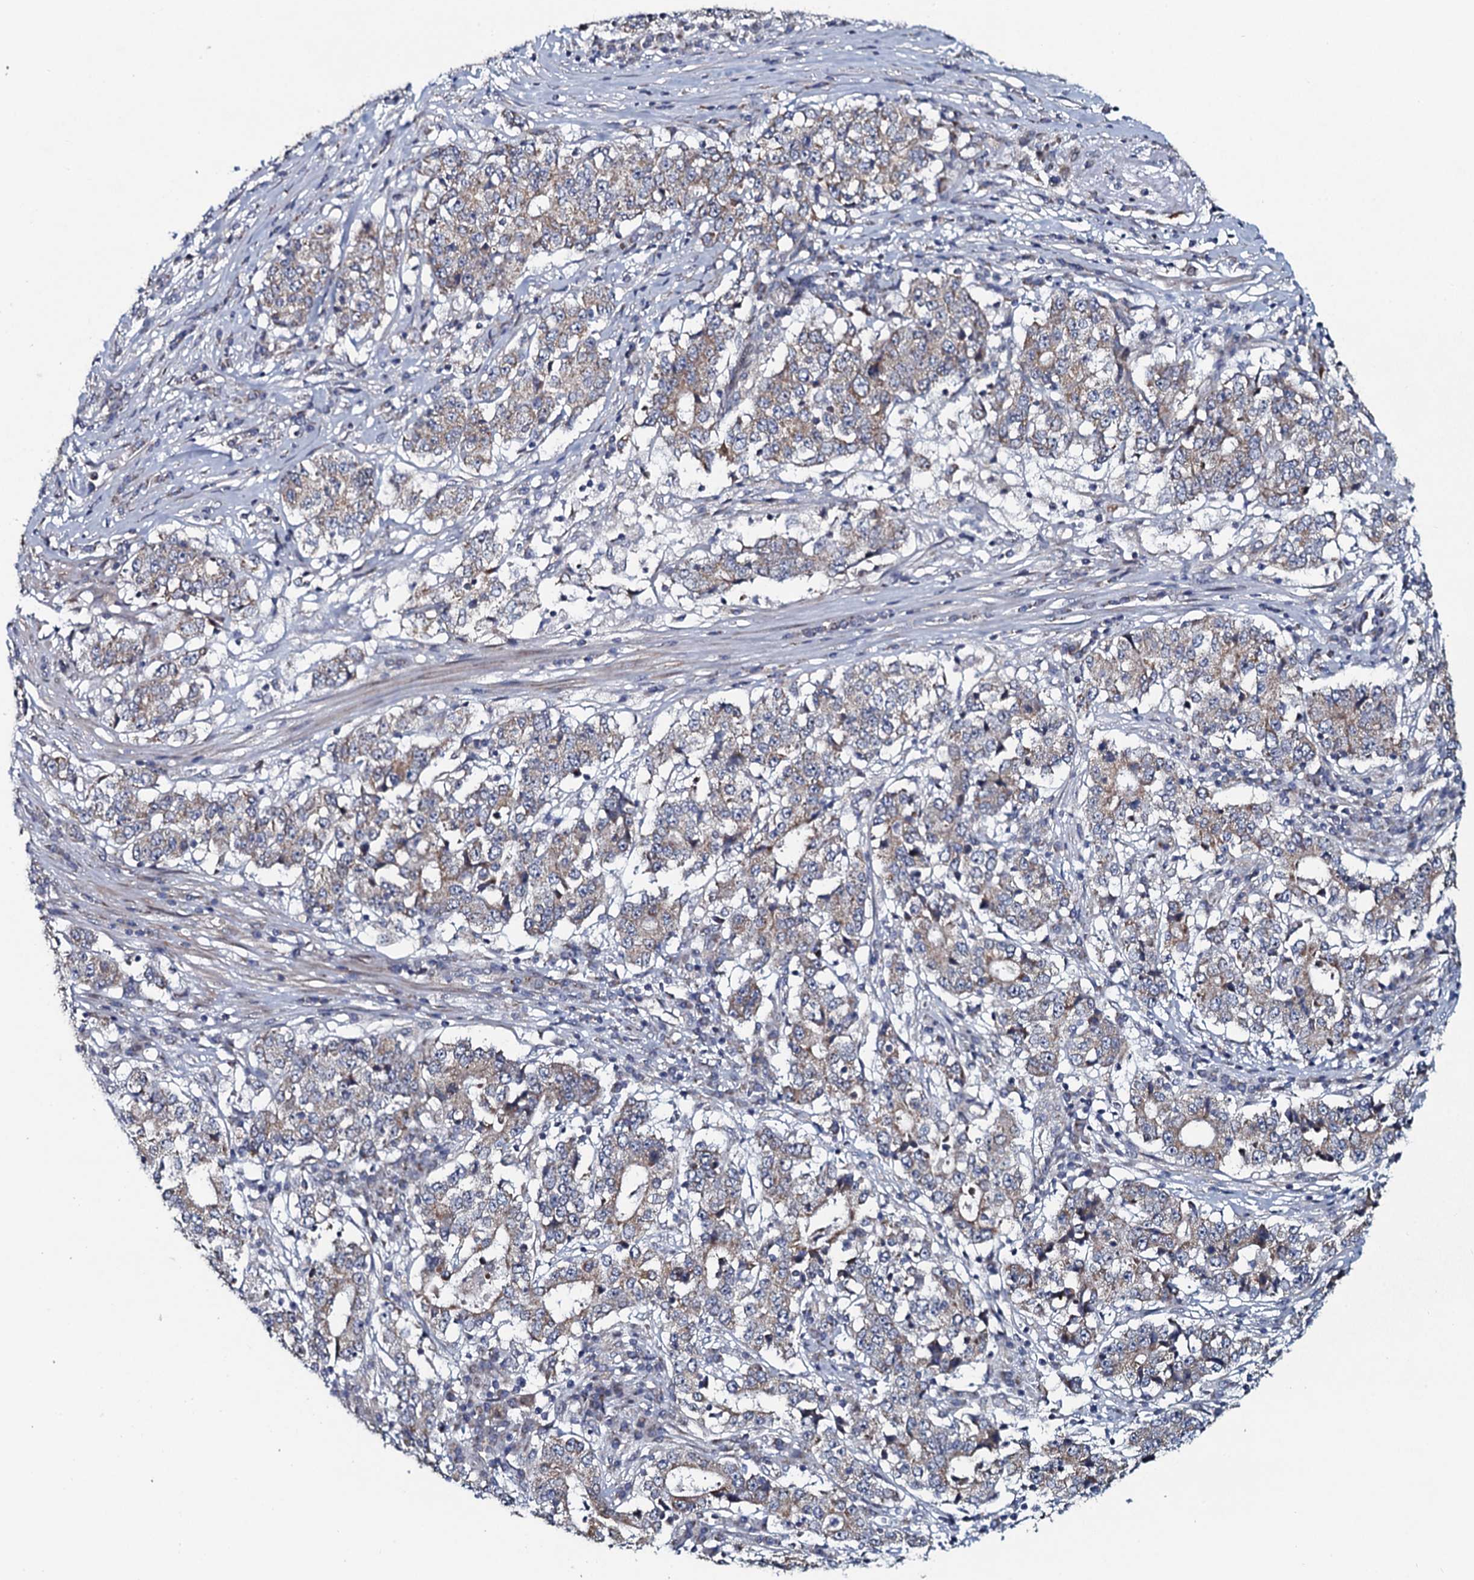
{"staining": {"intensity": "weak", "quantity": "25%-75%", "location": "cytoplasmic/membranous"}, "tissue": "stomach cancer", "cell_type": "Tumor cells", "image_type": "cancer", "snomed": [{"axis": "morphology", "description": "Adenocarcinoma, NOS"}, {"axis": "topography", "description": "Stomach"}], "caption": "Stomach cancer tissue reveals weak cytoplasmic/membranous staining in about 25%-75% of tumor cells", "gene": "KCTD4", "patient": {"sex": "male", "age": 59}}